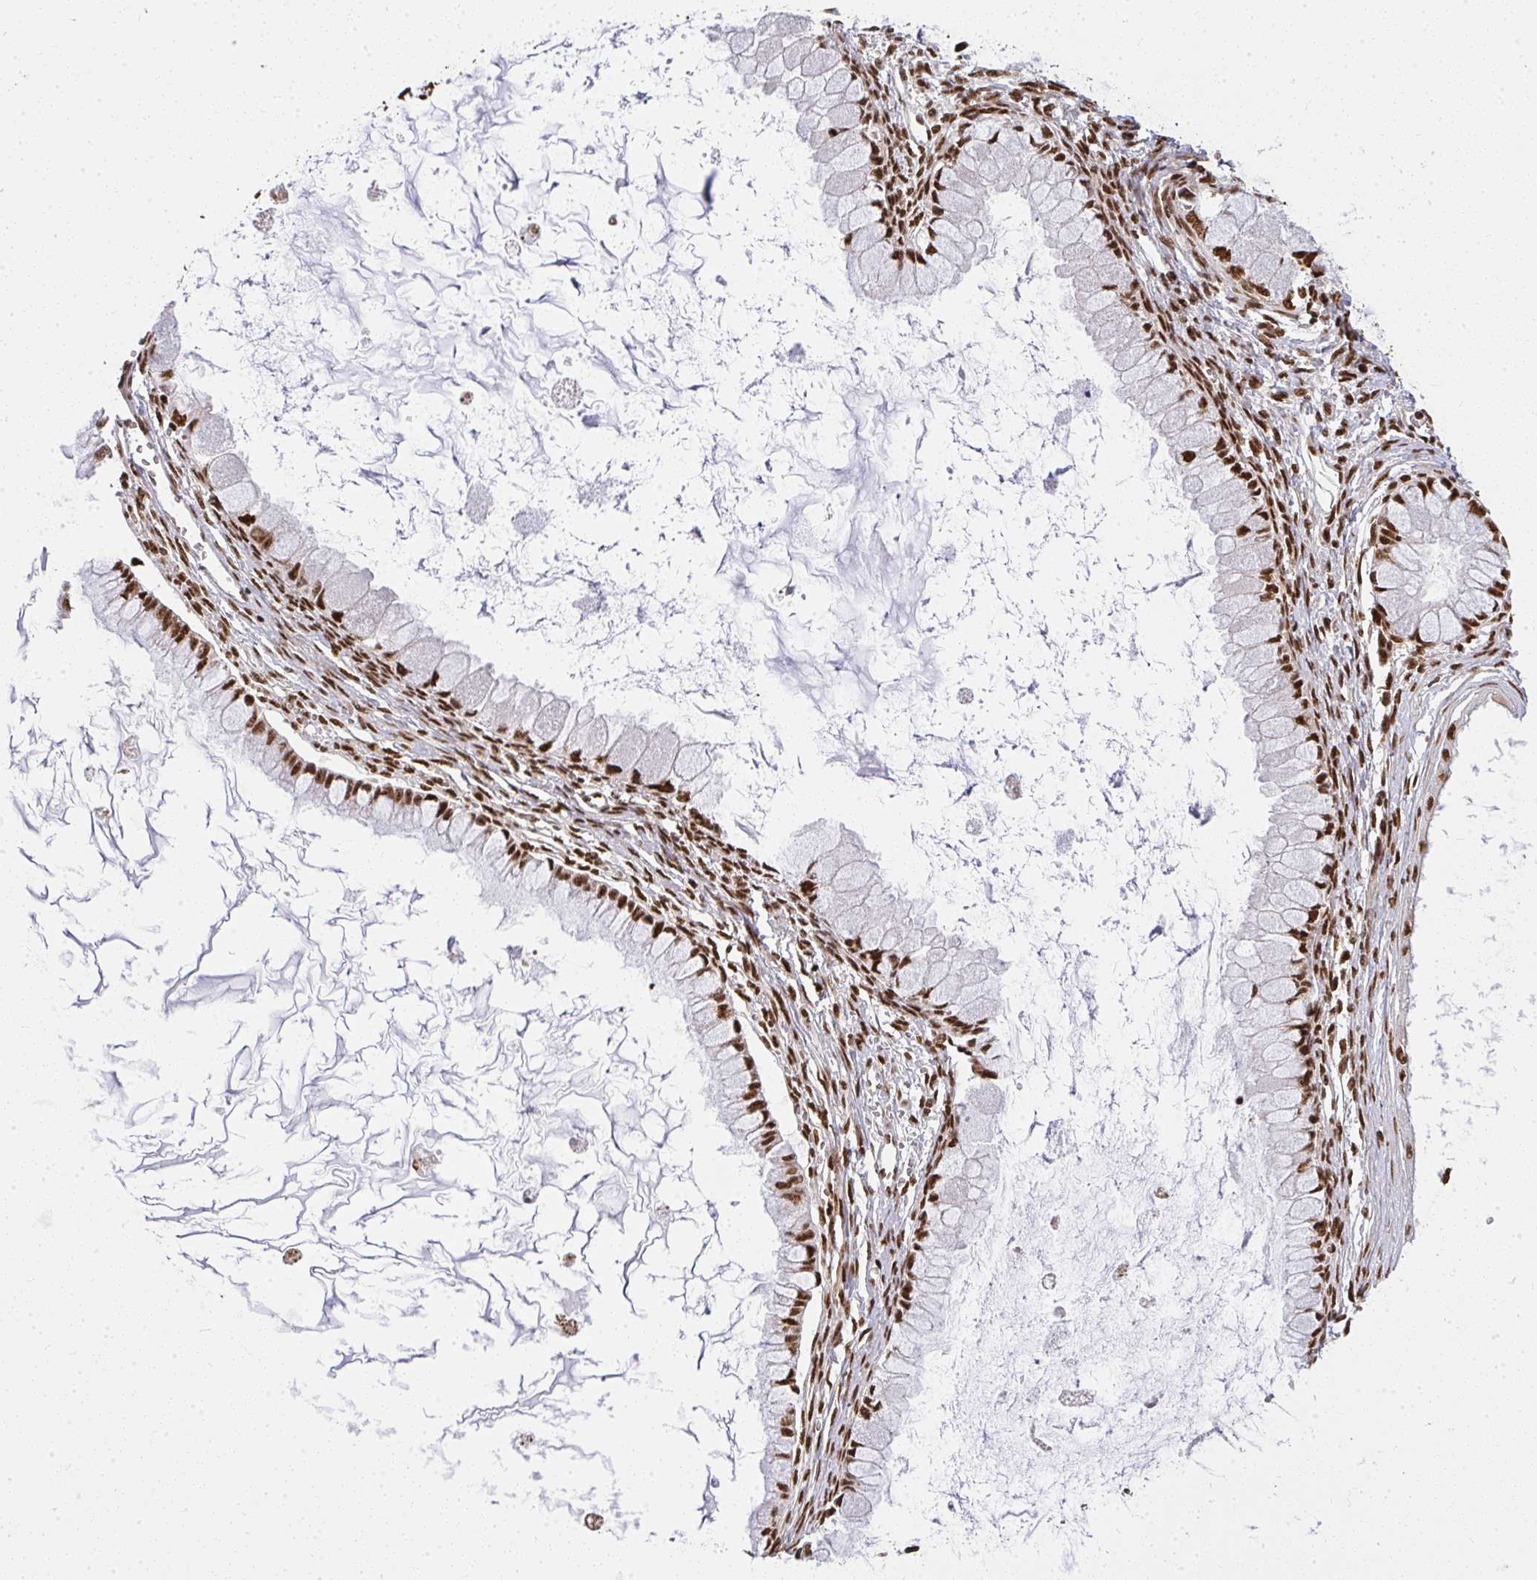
{"staining": {"intensity": "moderate", "quantity": ">75%", "location": "nuclear"}, "tissue": "ovarian cancer", "cell_type": "Tumor cells", "image_type": "cancer", "snomed": [{"axis": "morphology", "description": "Cystadenocarcinoma, mucinous, NOS"}, {"axis": "topography", "description": "Ovary"}], "caption": "Moderate nuclear positivity is seen in approximately >75% of tumor cells in ovarian mucinous cystadenocarcinoma.", "gene": "U2AF1", "patient": {"sex": "female", "age": 34}}